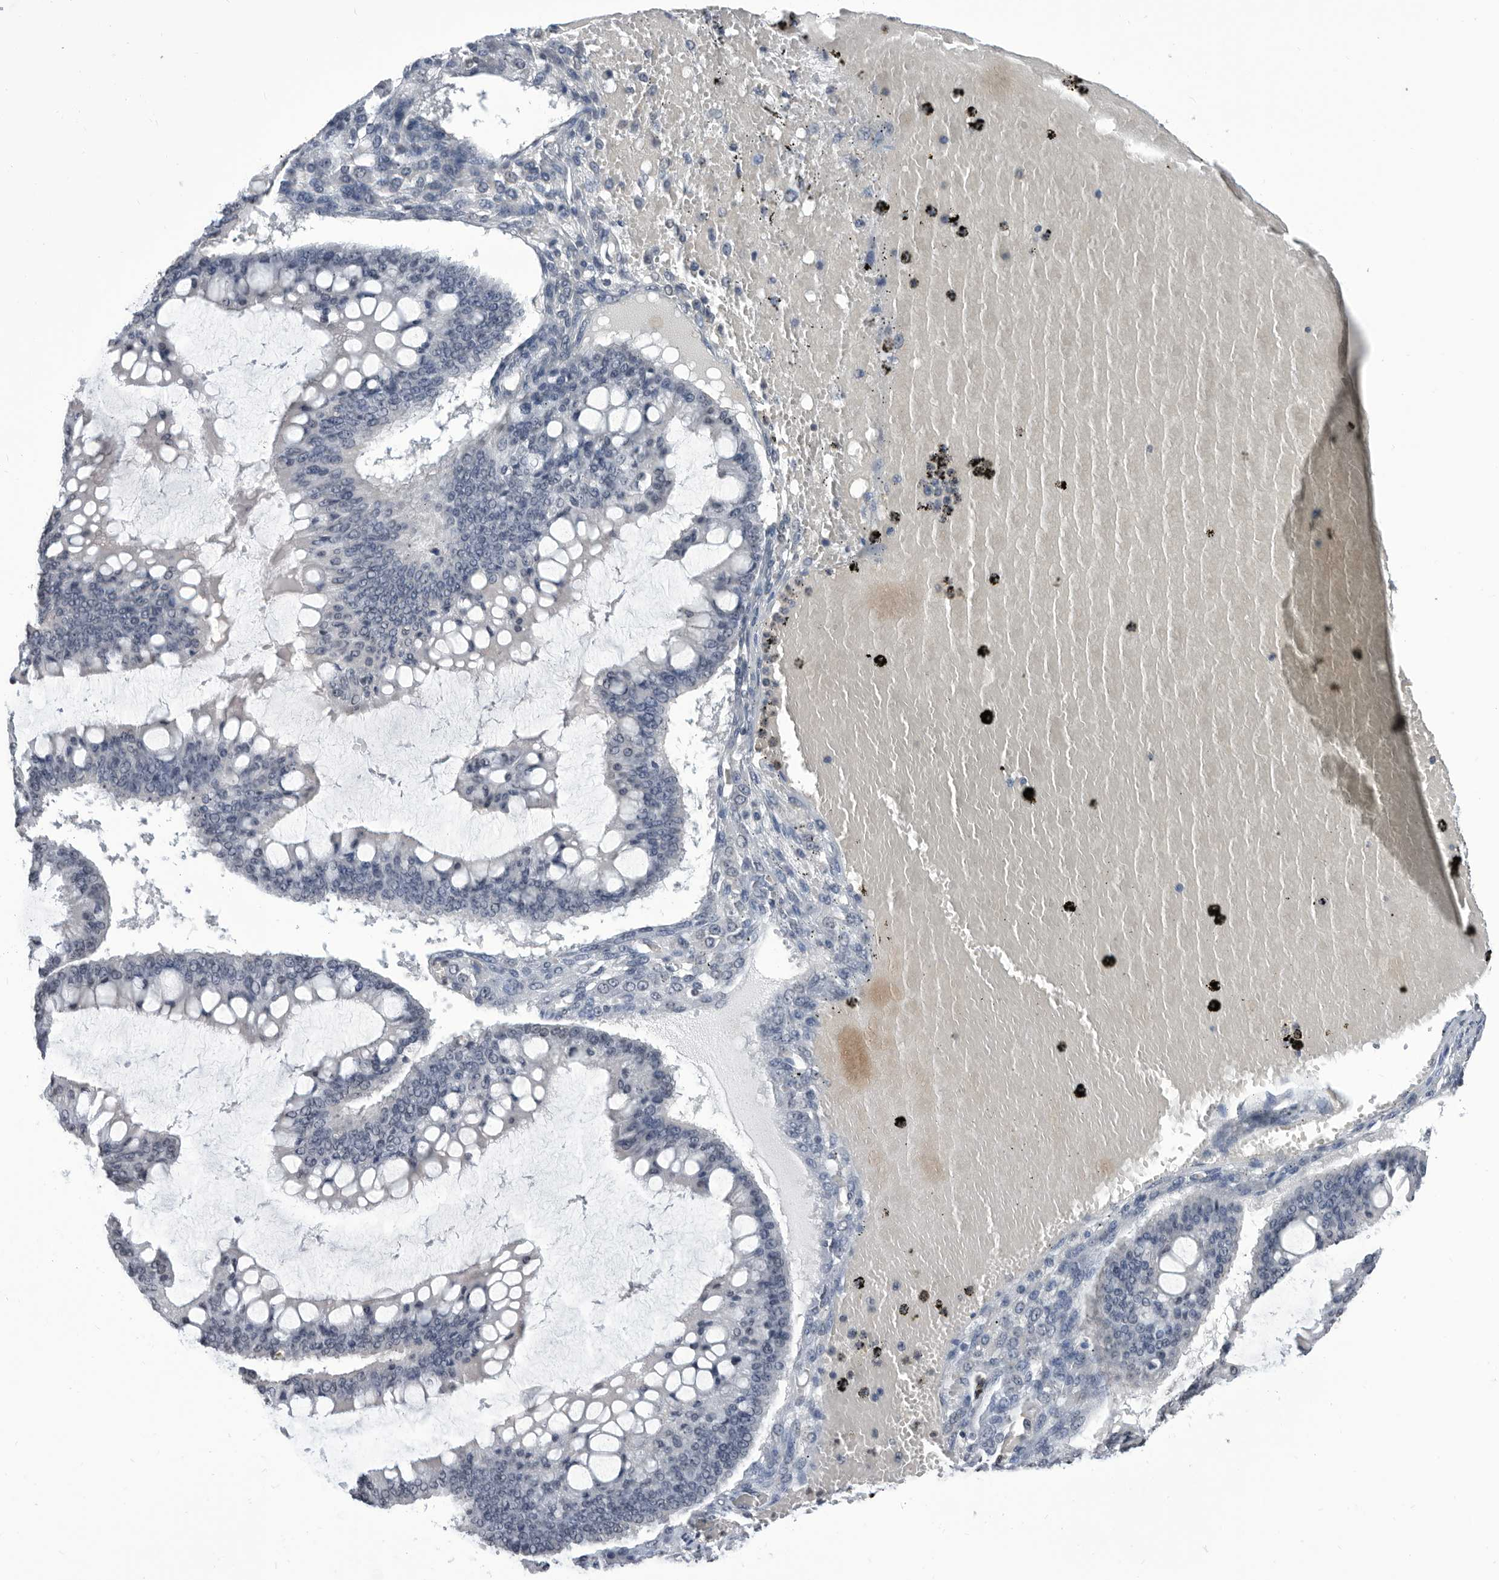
{"staining": {"intensity": "negative", "quantity": "none", "location": "none"}, "tissue": "ovarian cancer", "cell_type": "Tumor cells", "image_type": "cancer", "snomed": [{"axis": "morphology", "description": "Cystadenocarcinoma, mucinous, NOS"}, {"axis": "topography", "description": "Ovary"}], "caption": "Image shows no significant protein expression in tumor cells of mucinous cystadenocarcinoma (ovarian).", "gene": "TSTD1", "patient": {"sex": "female", "age": 73}}